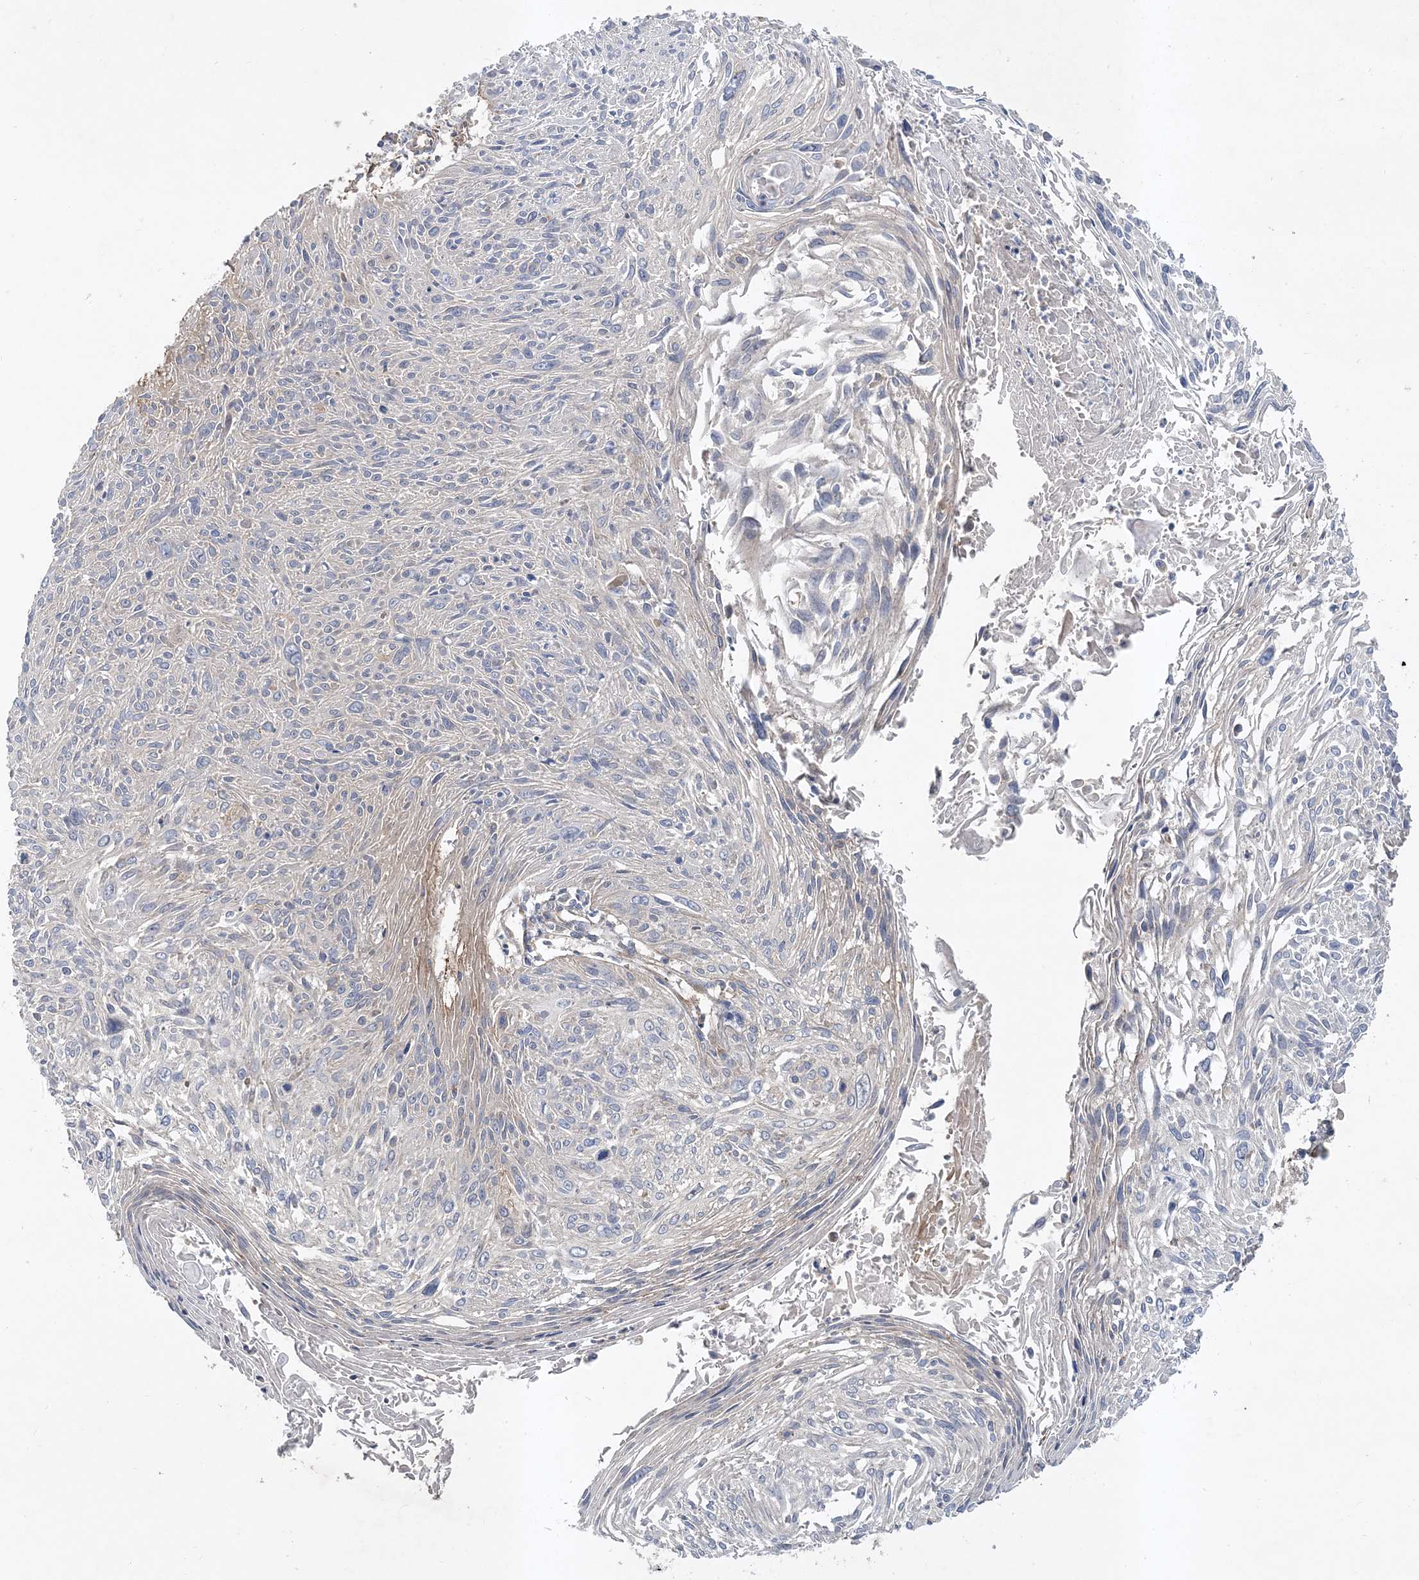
{"staining": {"intensity": "negative", "quantity": "none", "location": "none"}, "tissue": "cervical cancer", "cell_type": "Tumor cells", "image_type": "cancer", "snomed": [{"axis": "morphology", "description": "Squamous cell carcinoma, NOS"}, {"axis": "topography", "description": "Cervix"}], "caption": "Tumor cells are negative for protein expression in human squamous cell carcinoma (cervical).", "gene": "LEXM", "patient": {"sex": "female", "age": 51}}